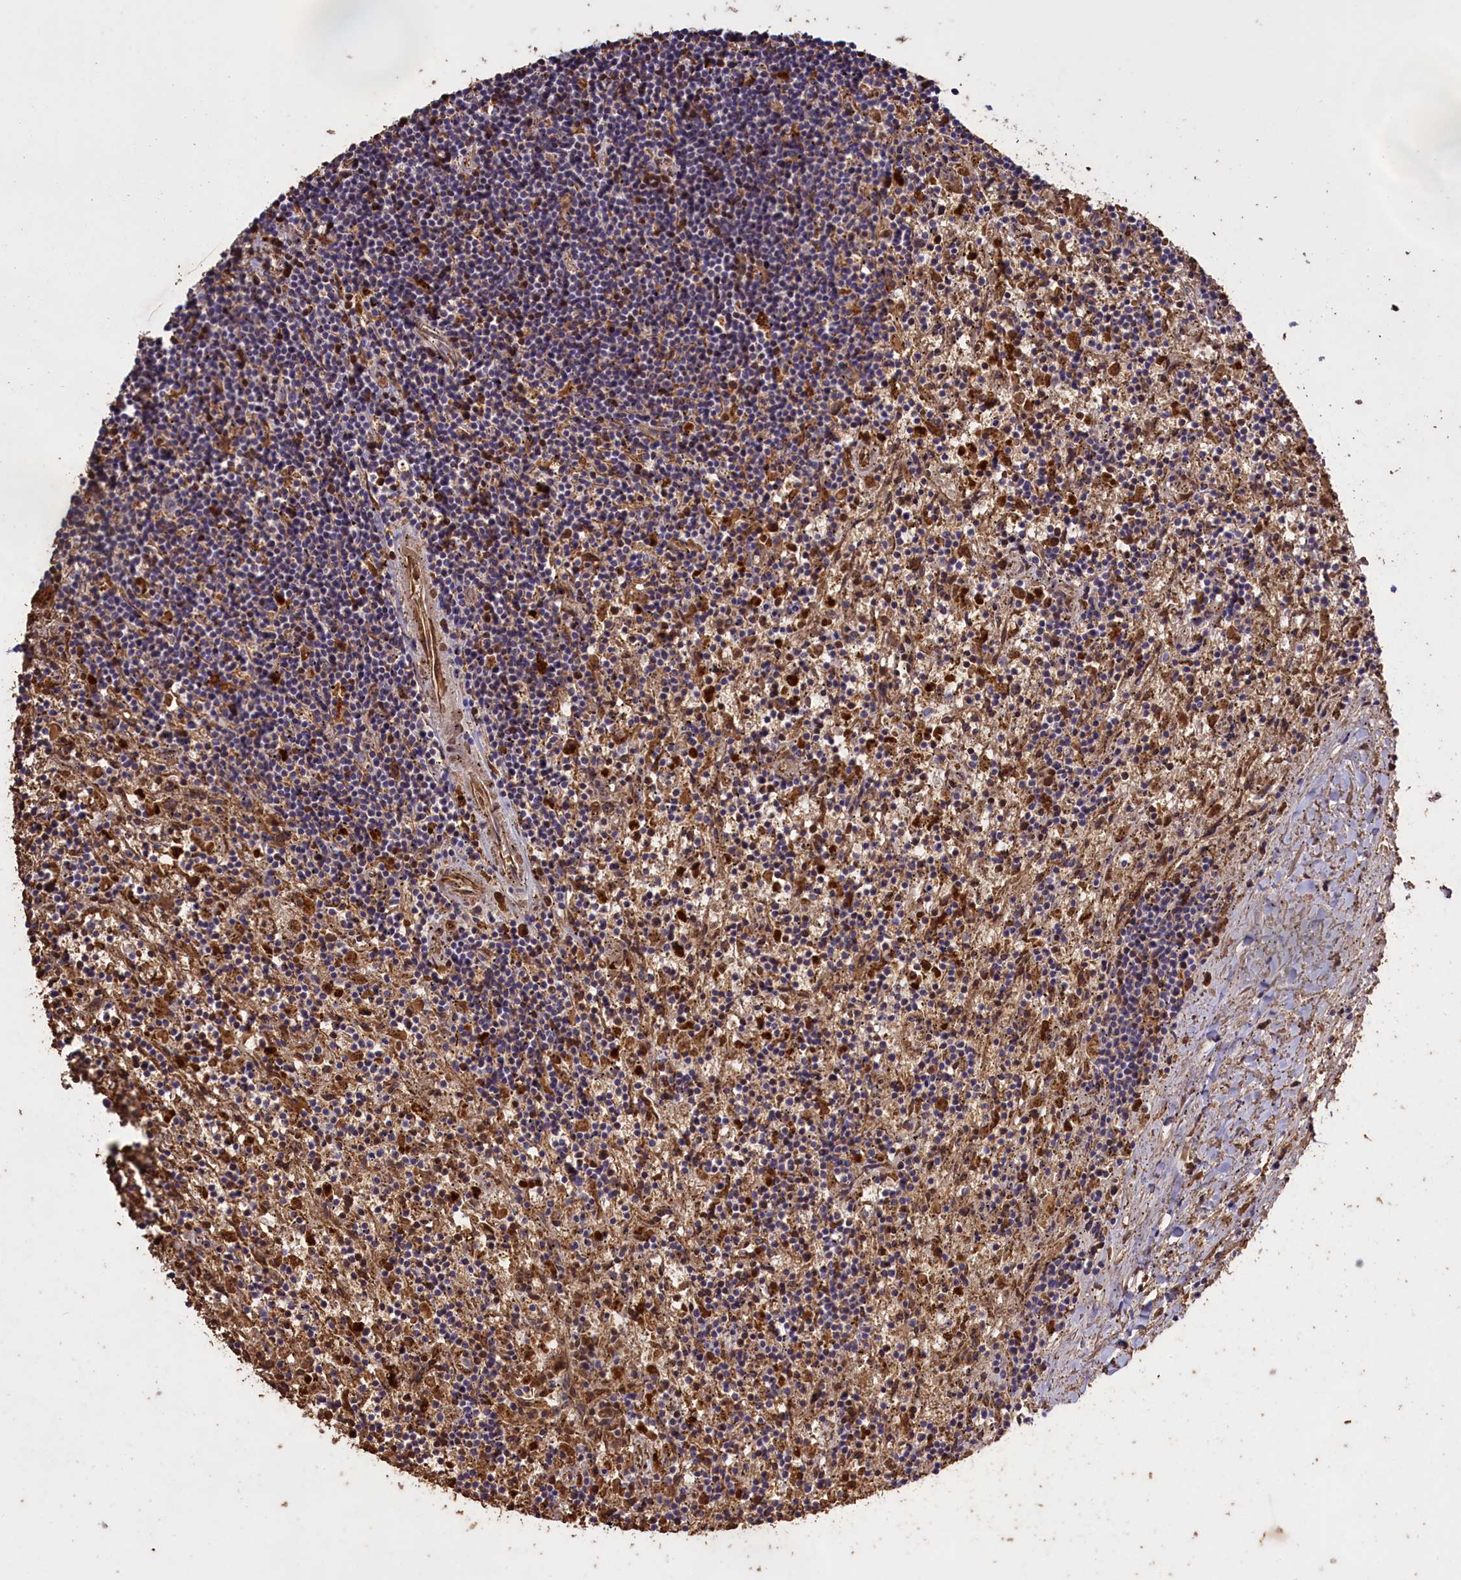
{"staining": {"intensity": "weak", "quantity": "<25%", "location": "cytoplasmic/membranous"}, "tissue": "lymphoma", "cell_type": "Tumor cells", "image_type": "cancer", "snomed": [{"axis": "morphology", "description": "Malignant lymphoma, non-Hodgkin's type, Low grade"}, {"axis": "topography", "description": "Spleen"}], "caption": "This is an IHC micrograph of low-grade malignant lymphoma, non-Hodgkin's type. There is no positivity in tumor cells.", "gene": "CLRN2", "patient": {"sex": "male", "age": 76}}